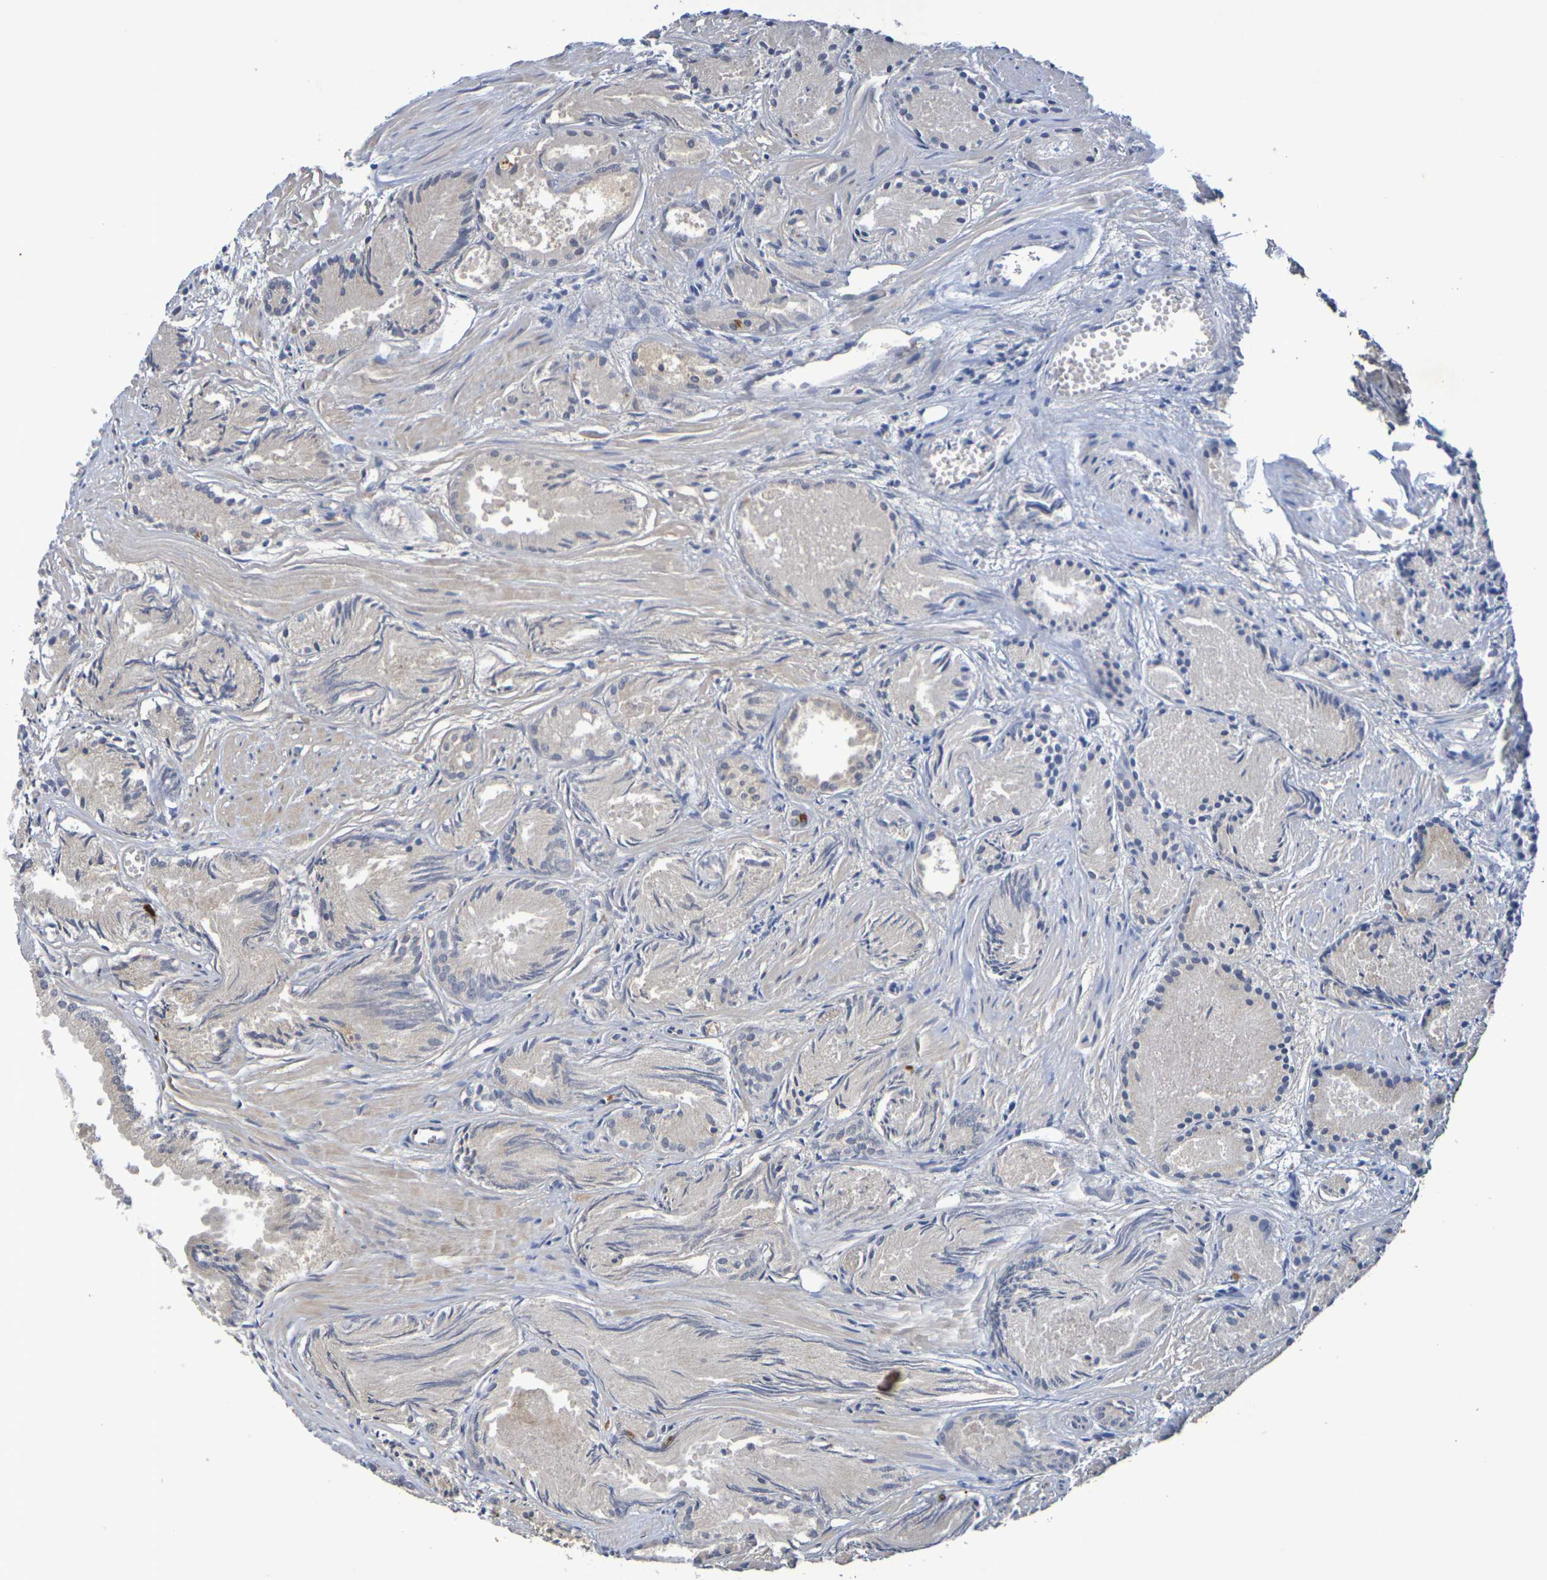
{"staining": {"intensity": "weak", "quantity": "25%-75%", "location": "cytoplasmic/membranous"}, "tissue": "prostate cancer", "cell_type": "Tumor cells", "image_type": "cancer", "snomed": [{"axis": "morphology", "description": "Adenocarcinoma, Low grade"}, {"axis": "topography", "description": "Prostate"}], "caption": "Protein expression analysis of prostate cancer (adenocarcinoma (low-grade)) displays weak cytoplasmic/membranous positivity in approximately 25%-75% of tumor cells.", "gene": "TERF2", "patient": {"sex": "male", "age": 72}}